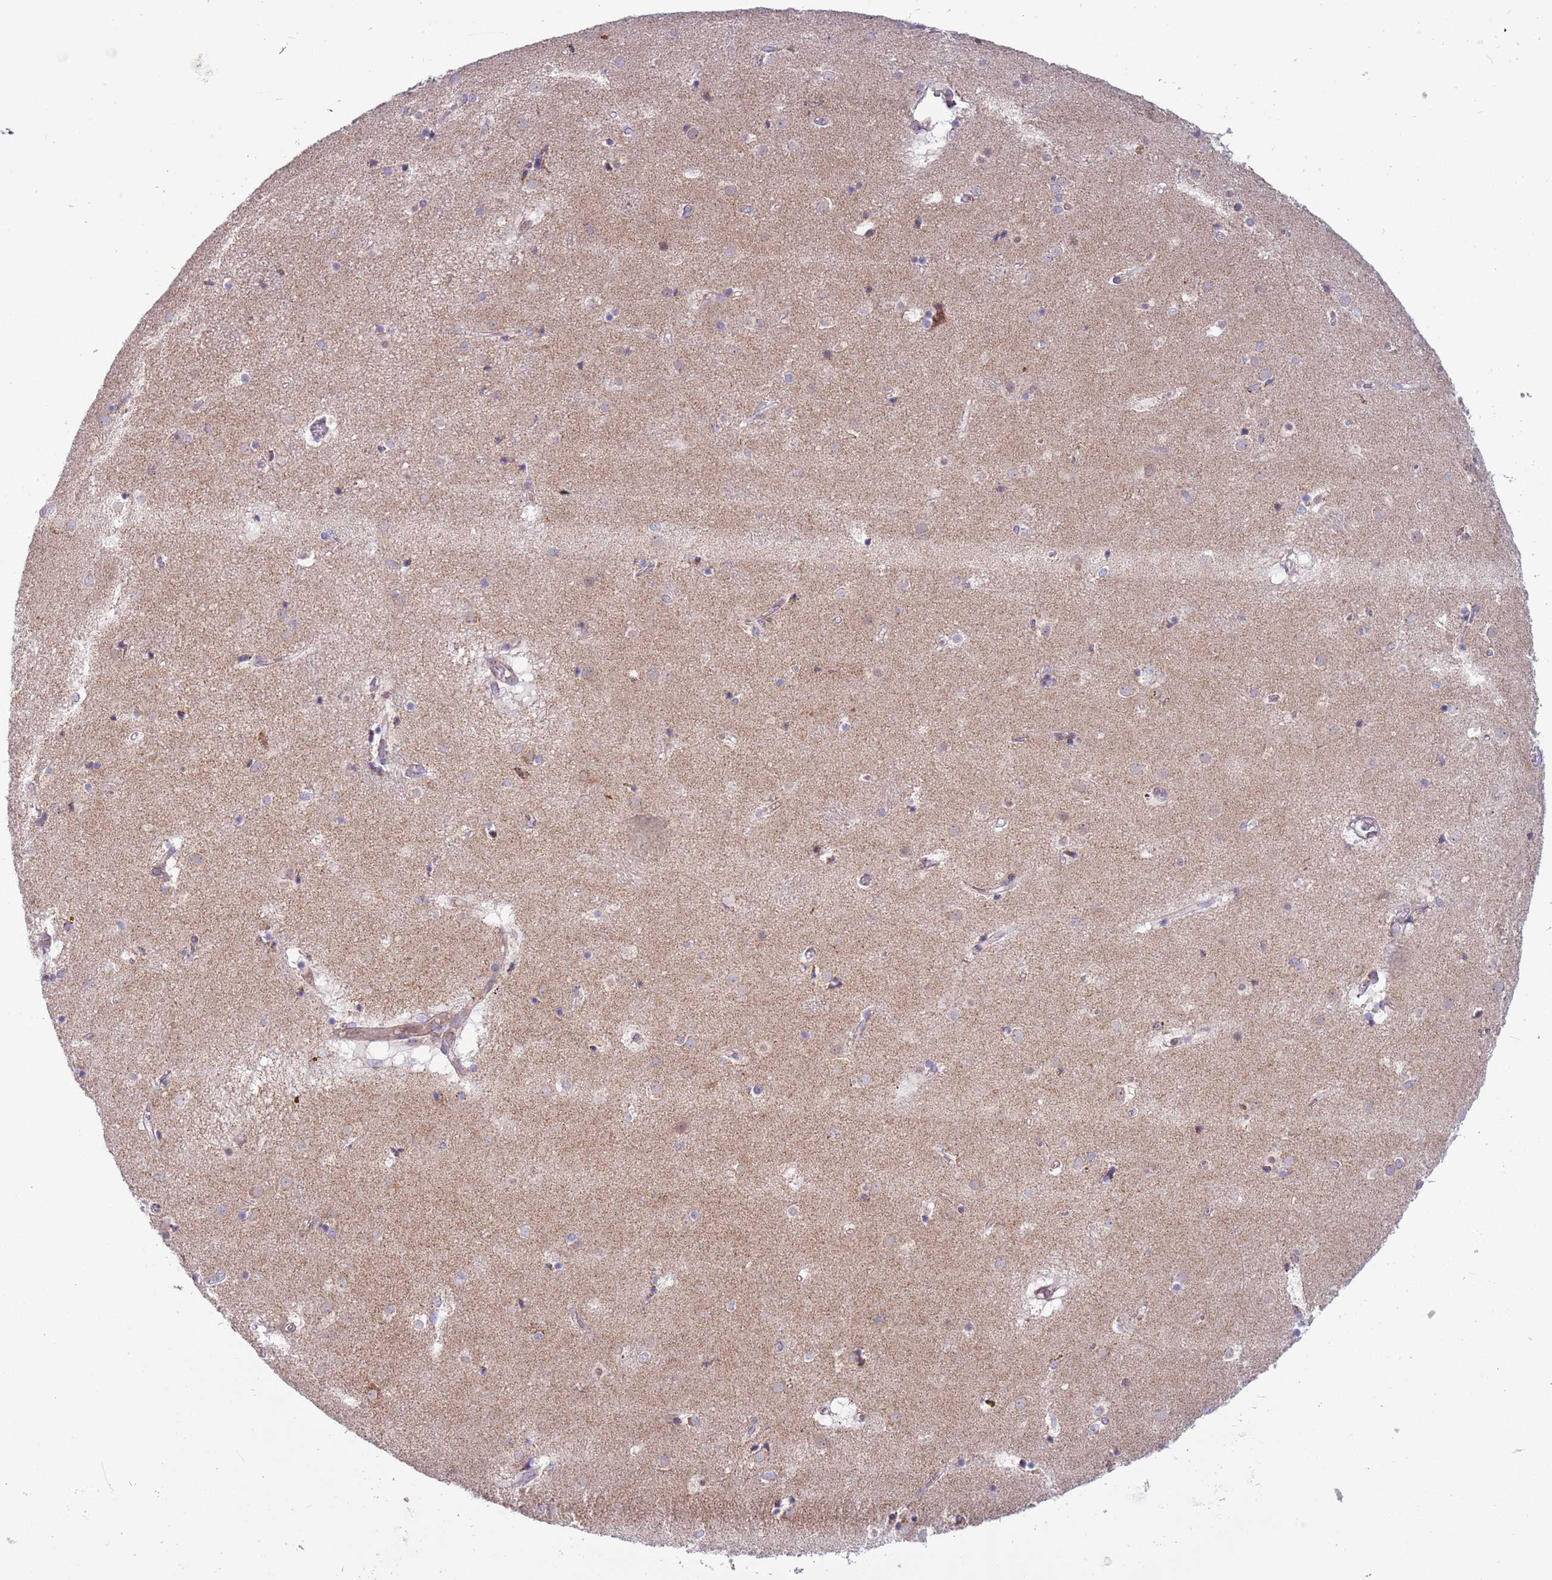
{"staining": {"intensity": "negative", "quantity": "none", "location": "none"}, "tissue": "caudate", "cell_type": "Glial cells", "image_type": "normal", "snomed": [{"axis": "morphology", "description": "Normal tissue, NOS"}, {"axis": "topography", "description": "Lateral ventricle wall"}], "caption": "The immunohistochemistry (IHC) image has no significant staining in glial cells of caudate.", "gene": "IRS4", "patient": {"sex": "male", "age": 70}}